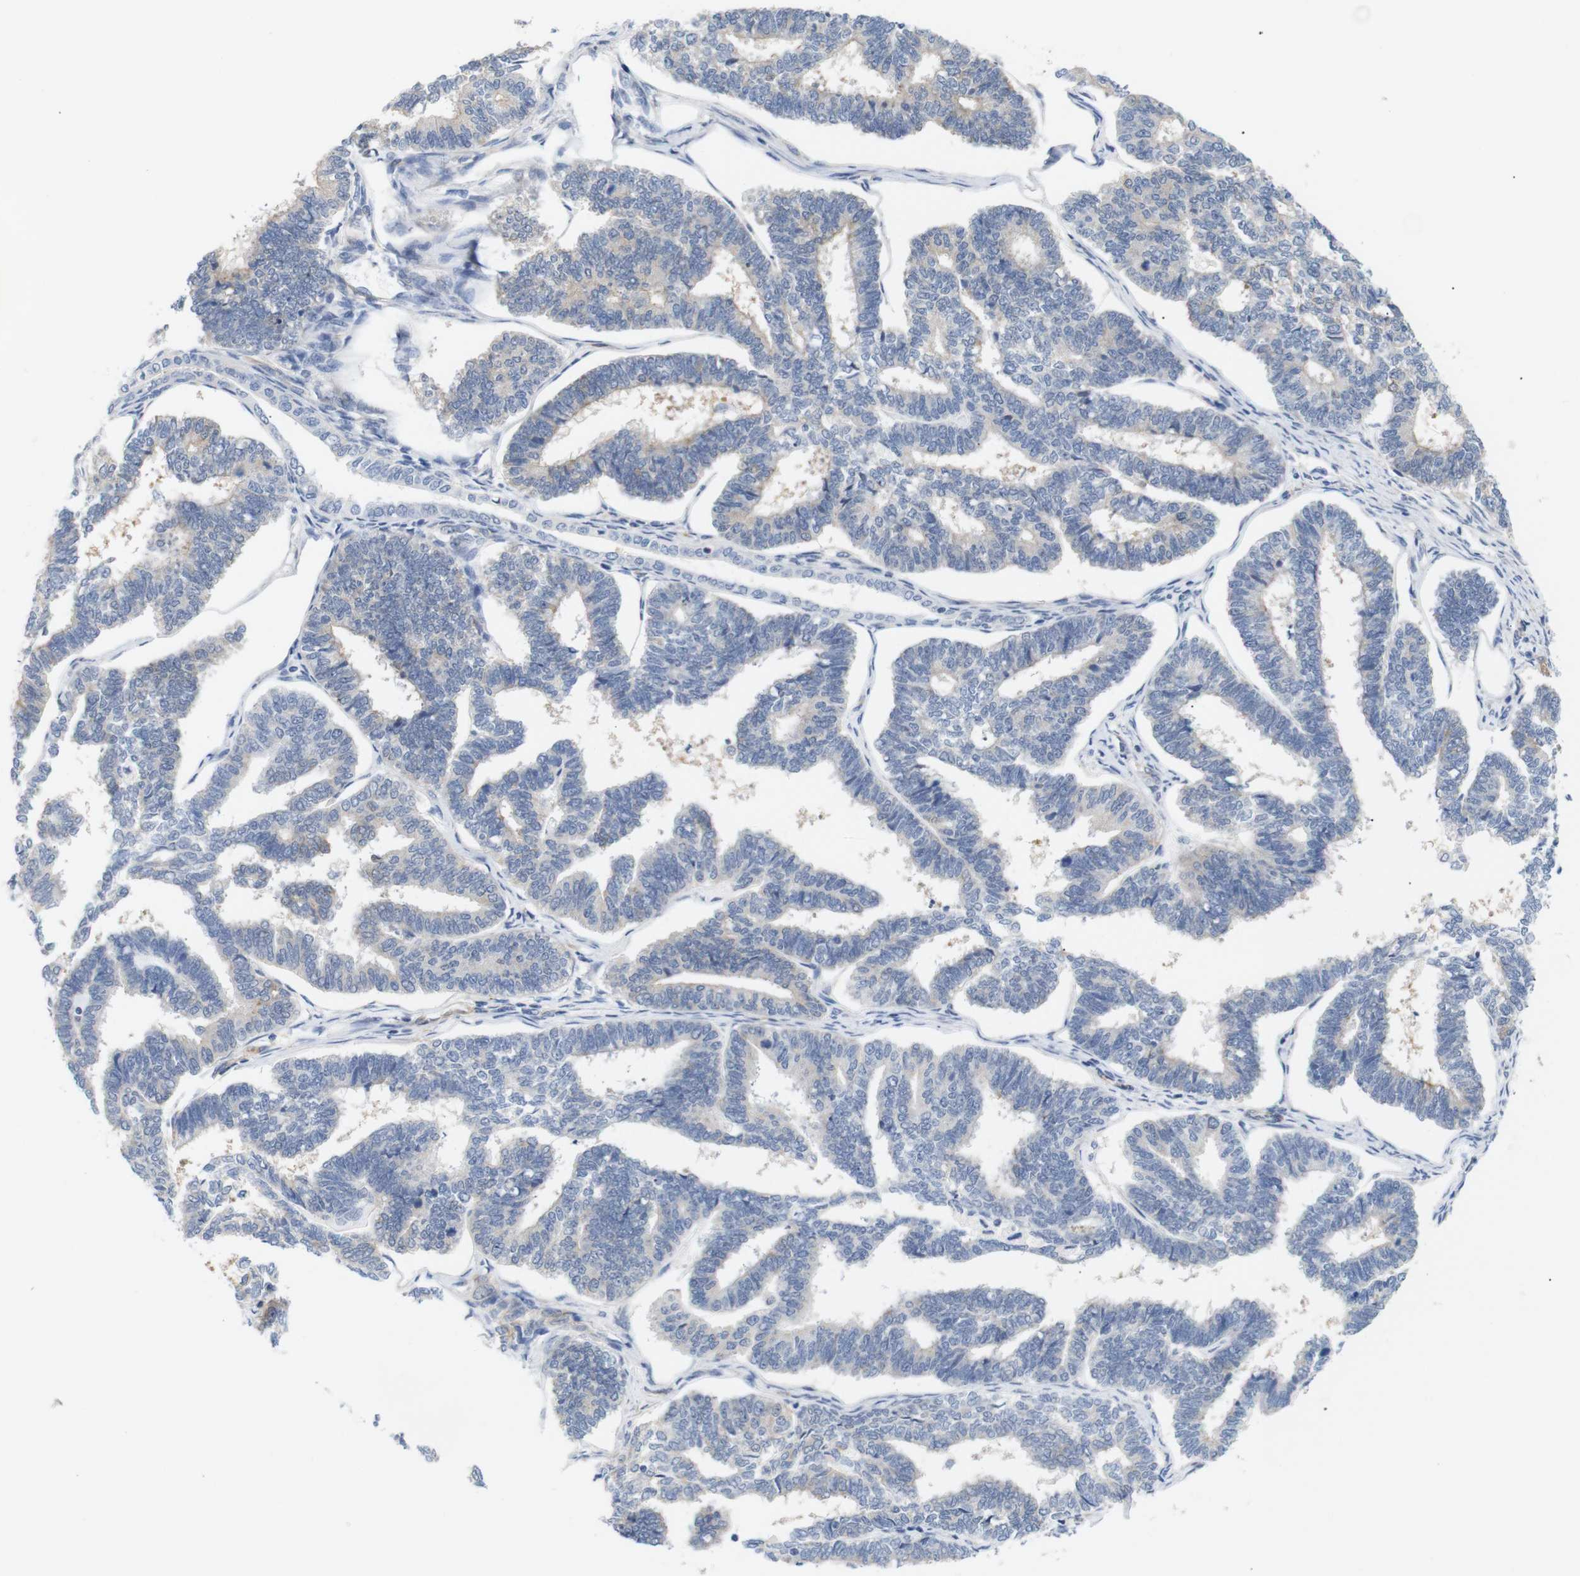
{"staining": {"intensity": "weak", "quantity": "<25%", "location": "cytoplasmic/membranous"}, "tissue": "endometrial cancer", "cell_type": "Tumor cells", "image_type": "cancer", "snomed": [{"axis": "morphology", "description": "Adenocarcinoma, NOS"}, {"axis": "topography", "description": "Endometrium"}], "caption": "Tumor cells are negative for protein expression in human endometrial adenocarcinoma.", "gene": "STMN3", "patient": {"sex": "female", "age": 70}}